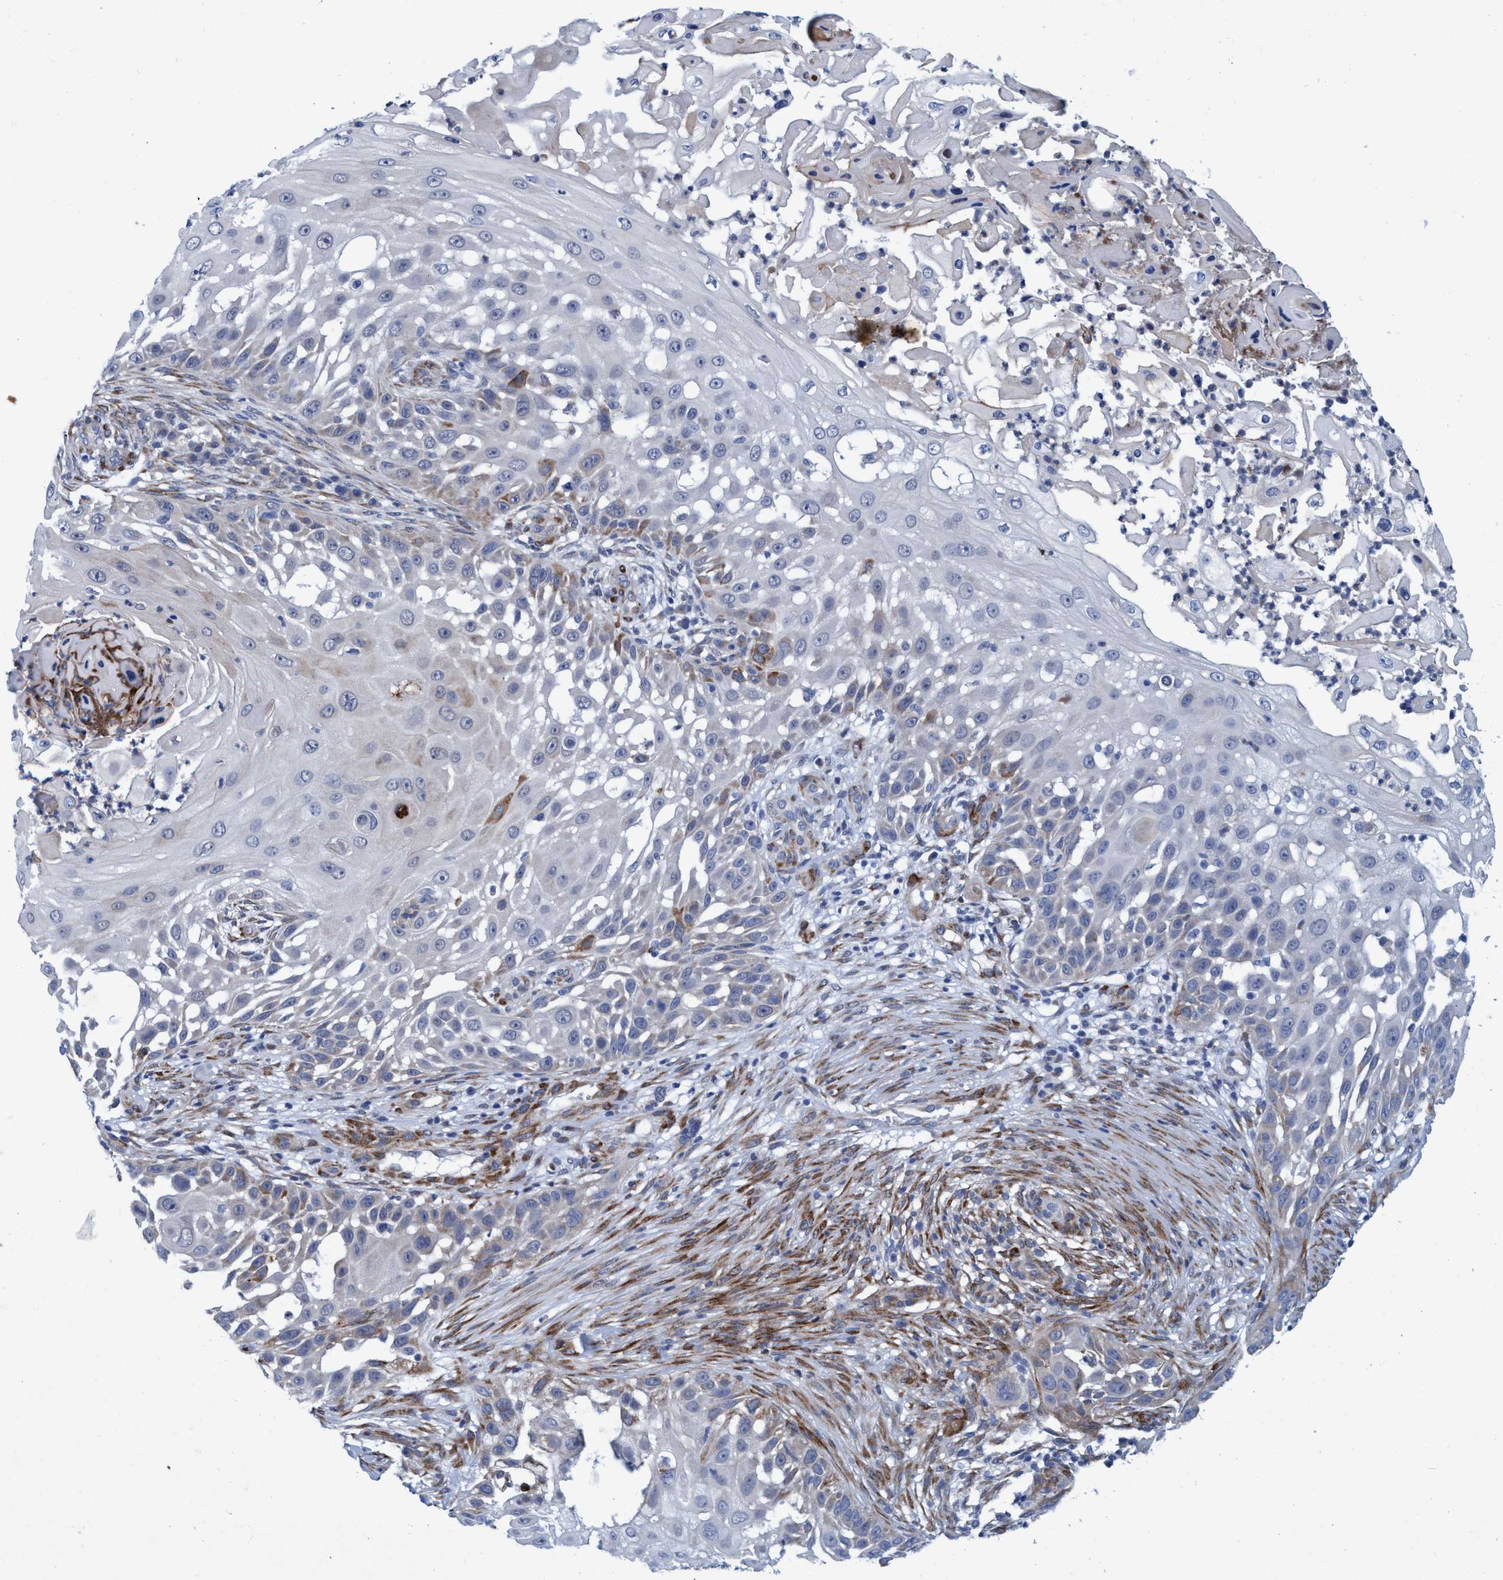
{"staining": {"intensity": "moderate", "quantity": "<25%", "location": "cytoplasmic/membranous"}, "tissue": "skin cancer", "cell_type": "Tumor cells", "image_type": "cancer", "snomed": [{"axis": "morphology", "description": "Squamous cell carcinoma, NOS"}, {"axis": "topography", "description": "Skin"}], "caption": "This is an image of immunohistochemistry (IHC) staining of squamous cell carcinoma (skin), which shows moderate expression in the cytoplasmic/membranous of tumor cells.", "gene": "SLC43A2", "patient": {"sex": "female", "age": 44}}